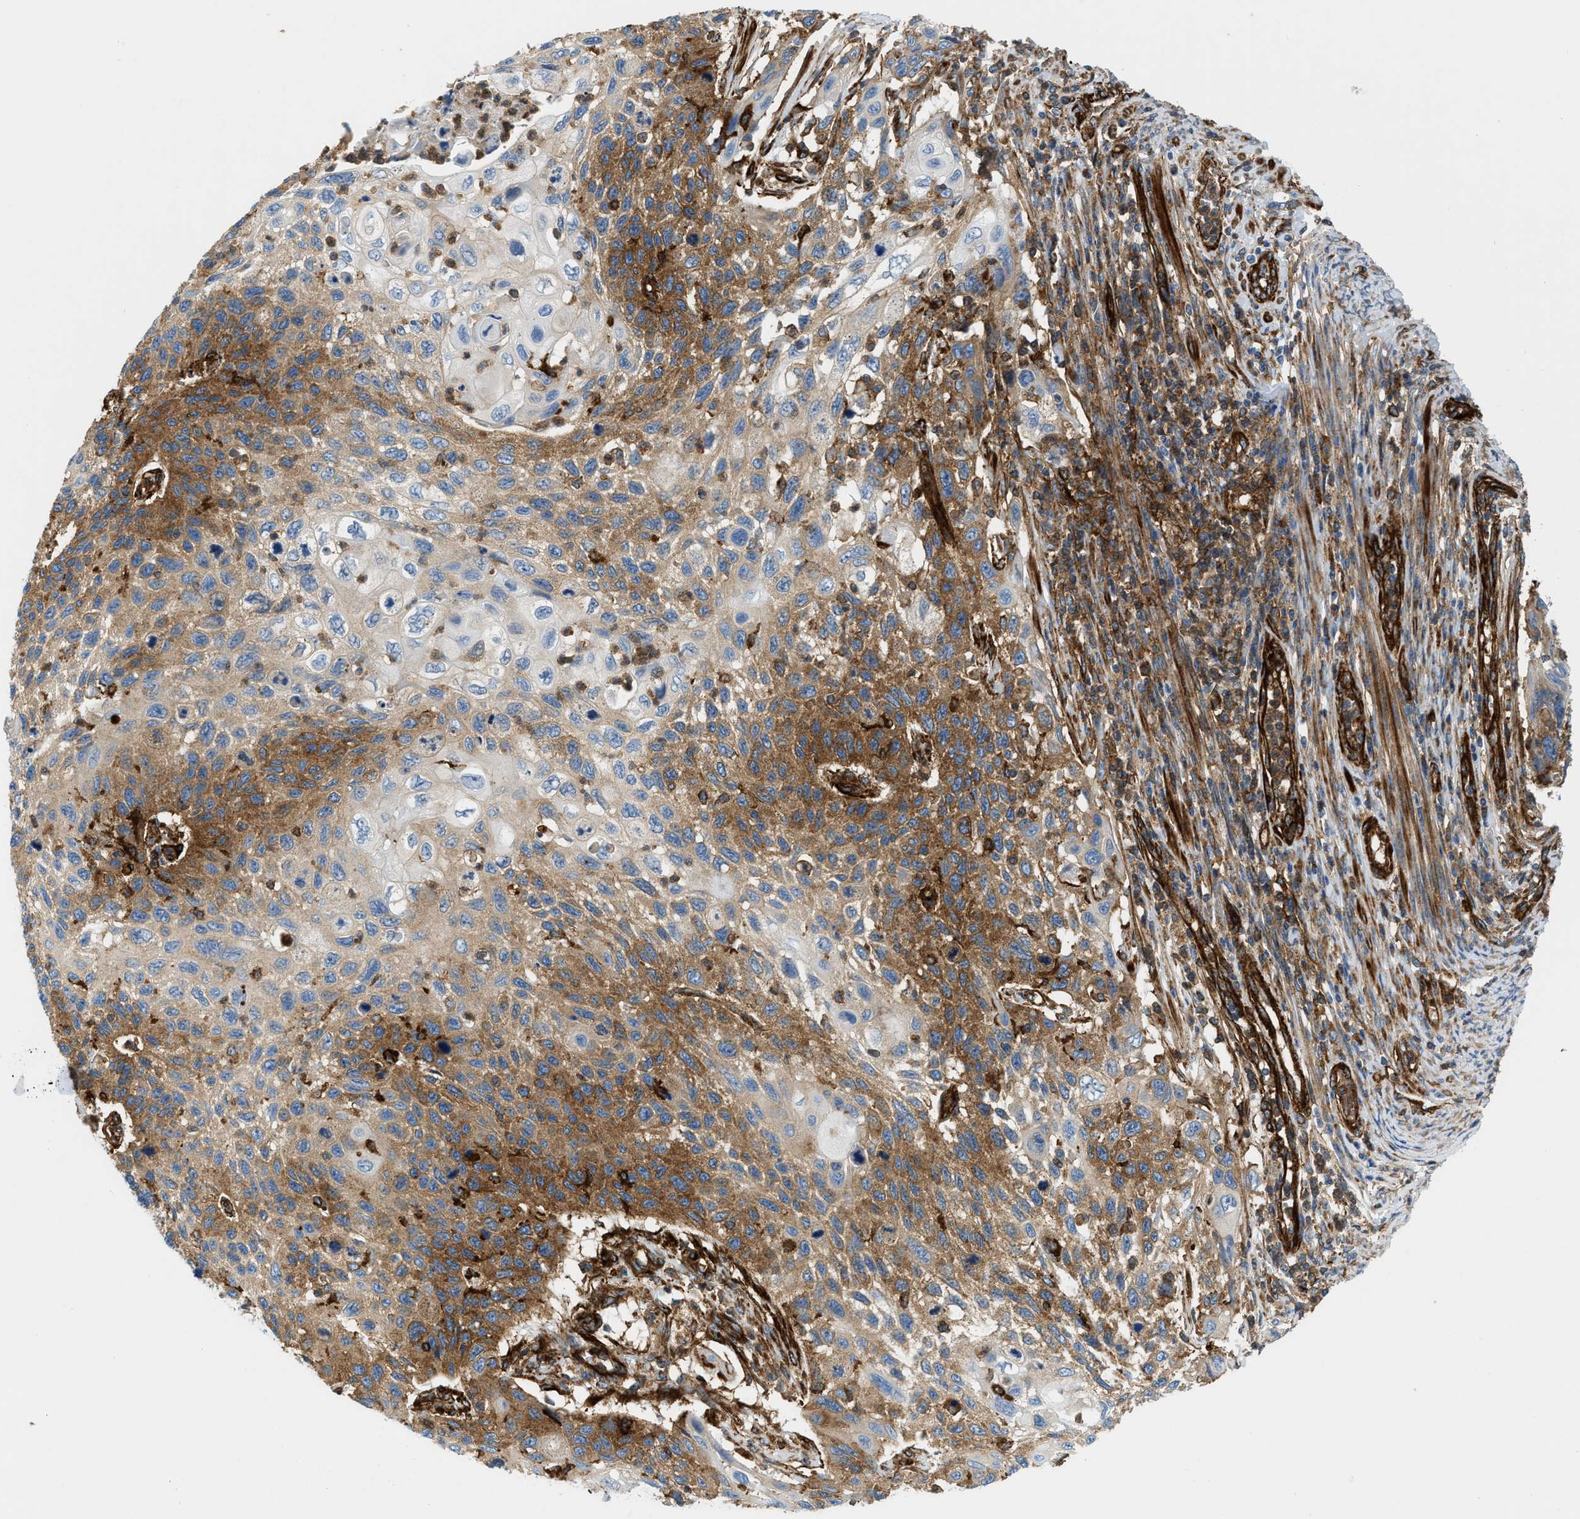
{"staining": {"intensity": "moderate", "quantity": ">75%", "location": "cytoplasmic/membranous"}, "tissue": "cervical cancer", "cell_type": "Tumor cells", "image_type": "cancer", "snomed": [{"axis": "morphology", "description": "Squamous cell carcinoma, NOS"}, {"axis": "topography", "description": "Cervix"}], "caption": "A brown stain labels moderate cytoplasmic/membranous expression of a protein in cervical squamous cell carcinoma tumor cells.", "gene": "HIP1", "patient": {"sex": "female", "age": 70}}